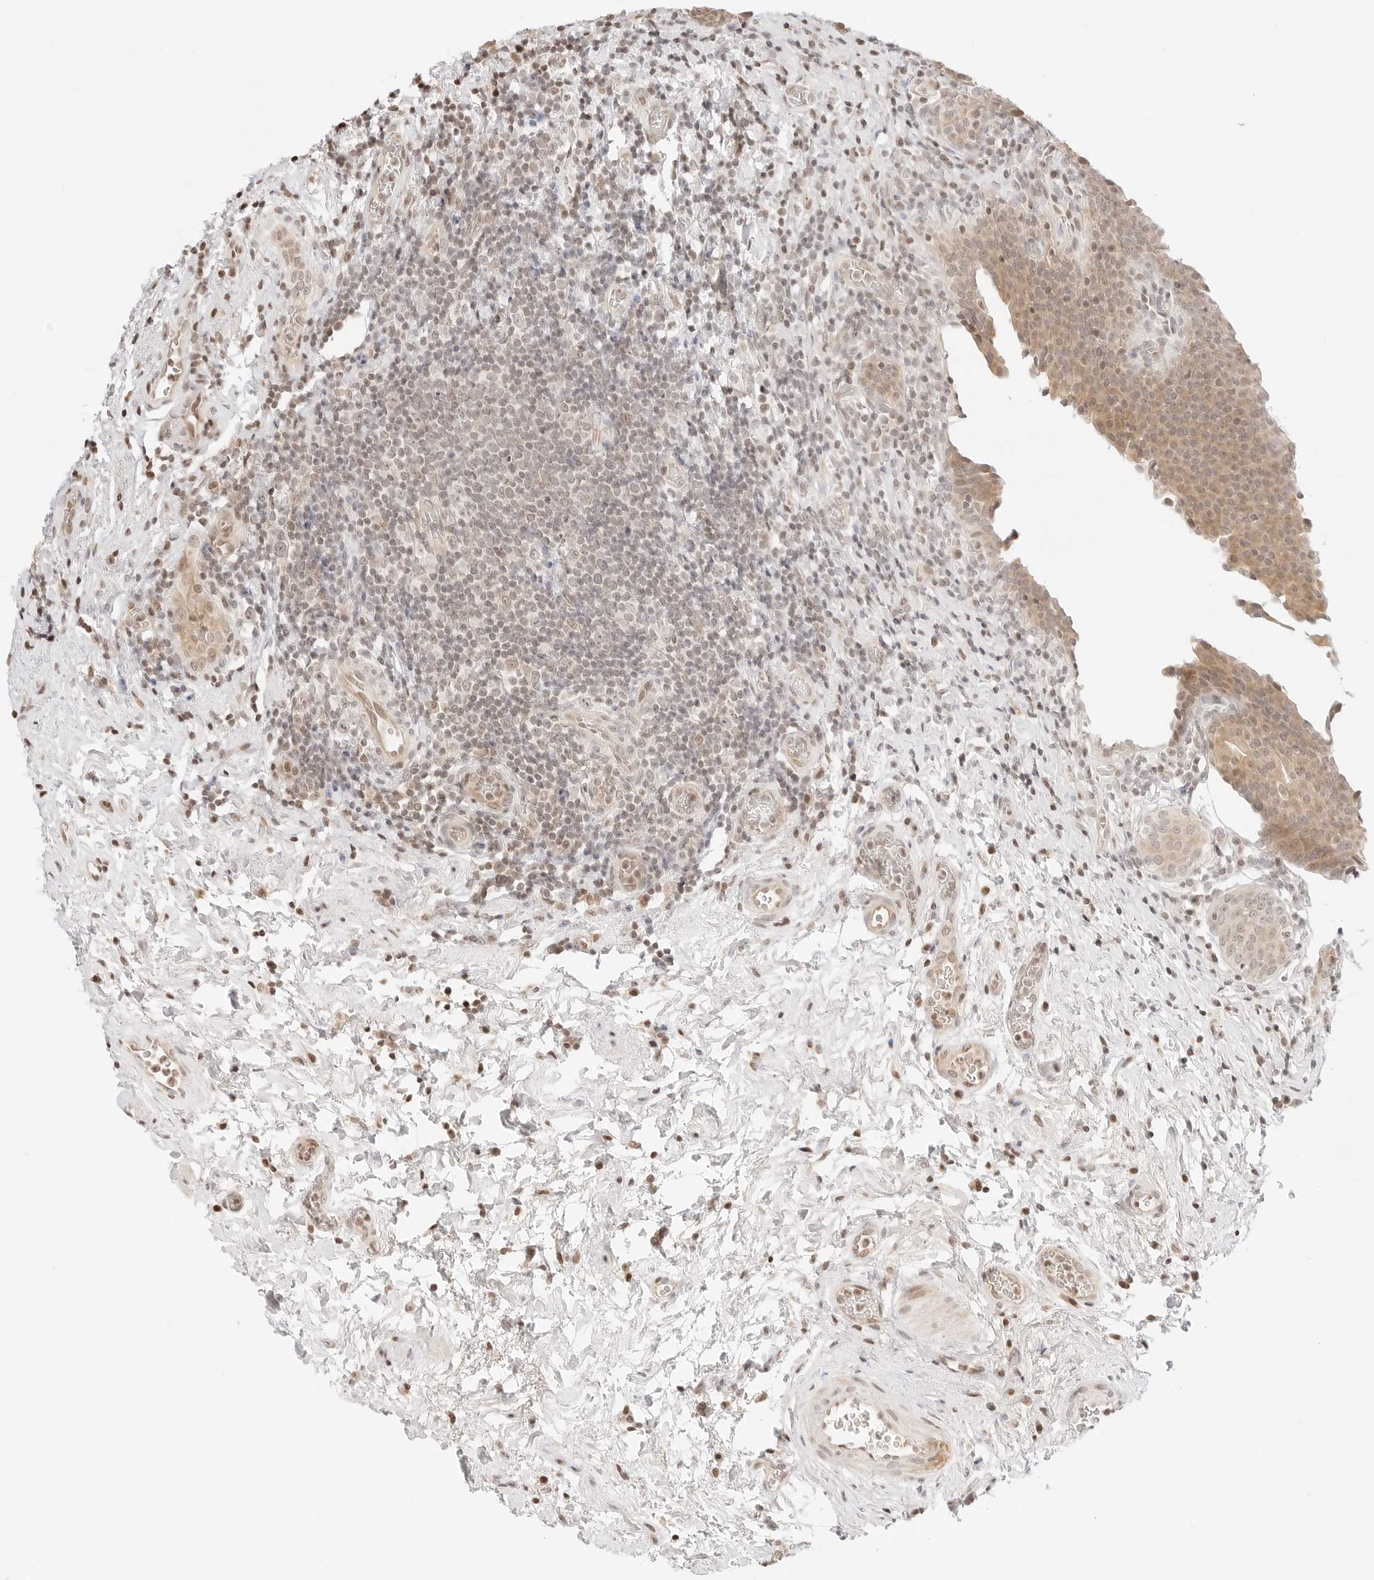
{"staining": {"intensity": "moderate", "quantity": ">75%", "location": "cytoplasmic/membranous,nuclear"}, "tissue": "urinary bladder", "cell_type": "Urothelial cells", "image_type": "normal", "snomed": [{"axis": "morphology", "description": "Normal tissue, NOS"}, {"axis": "topography", "description": "Urinary bladder"}], "caption": "This histopathology image demonstrates IHC staining of benign urinary bladder, with medium moderate cytoplasmic/membranous,nuclear staining in about >75% of urothelial cells.", "gene": "RPS6KL1", "patient": {"sex": "male", "age": 83}}